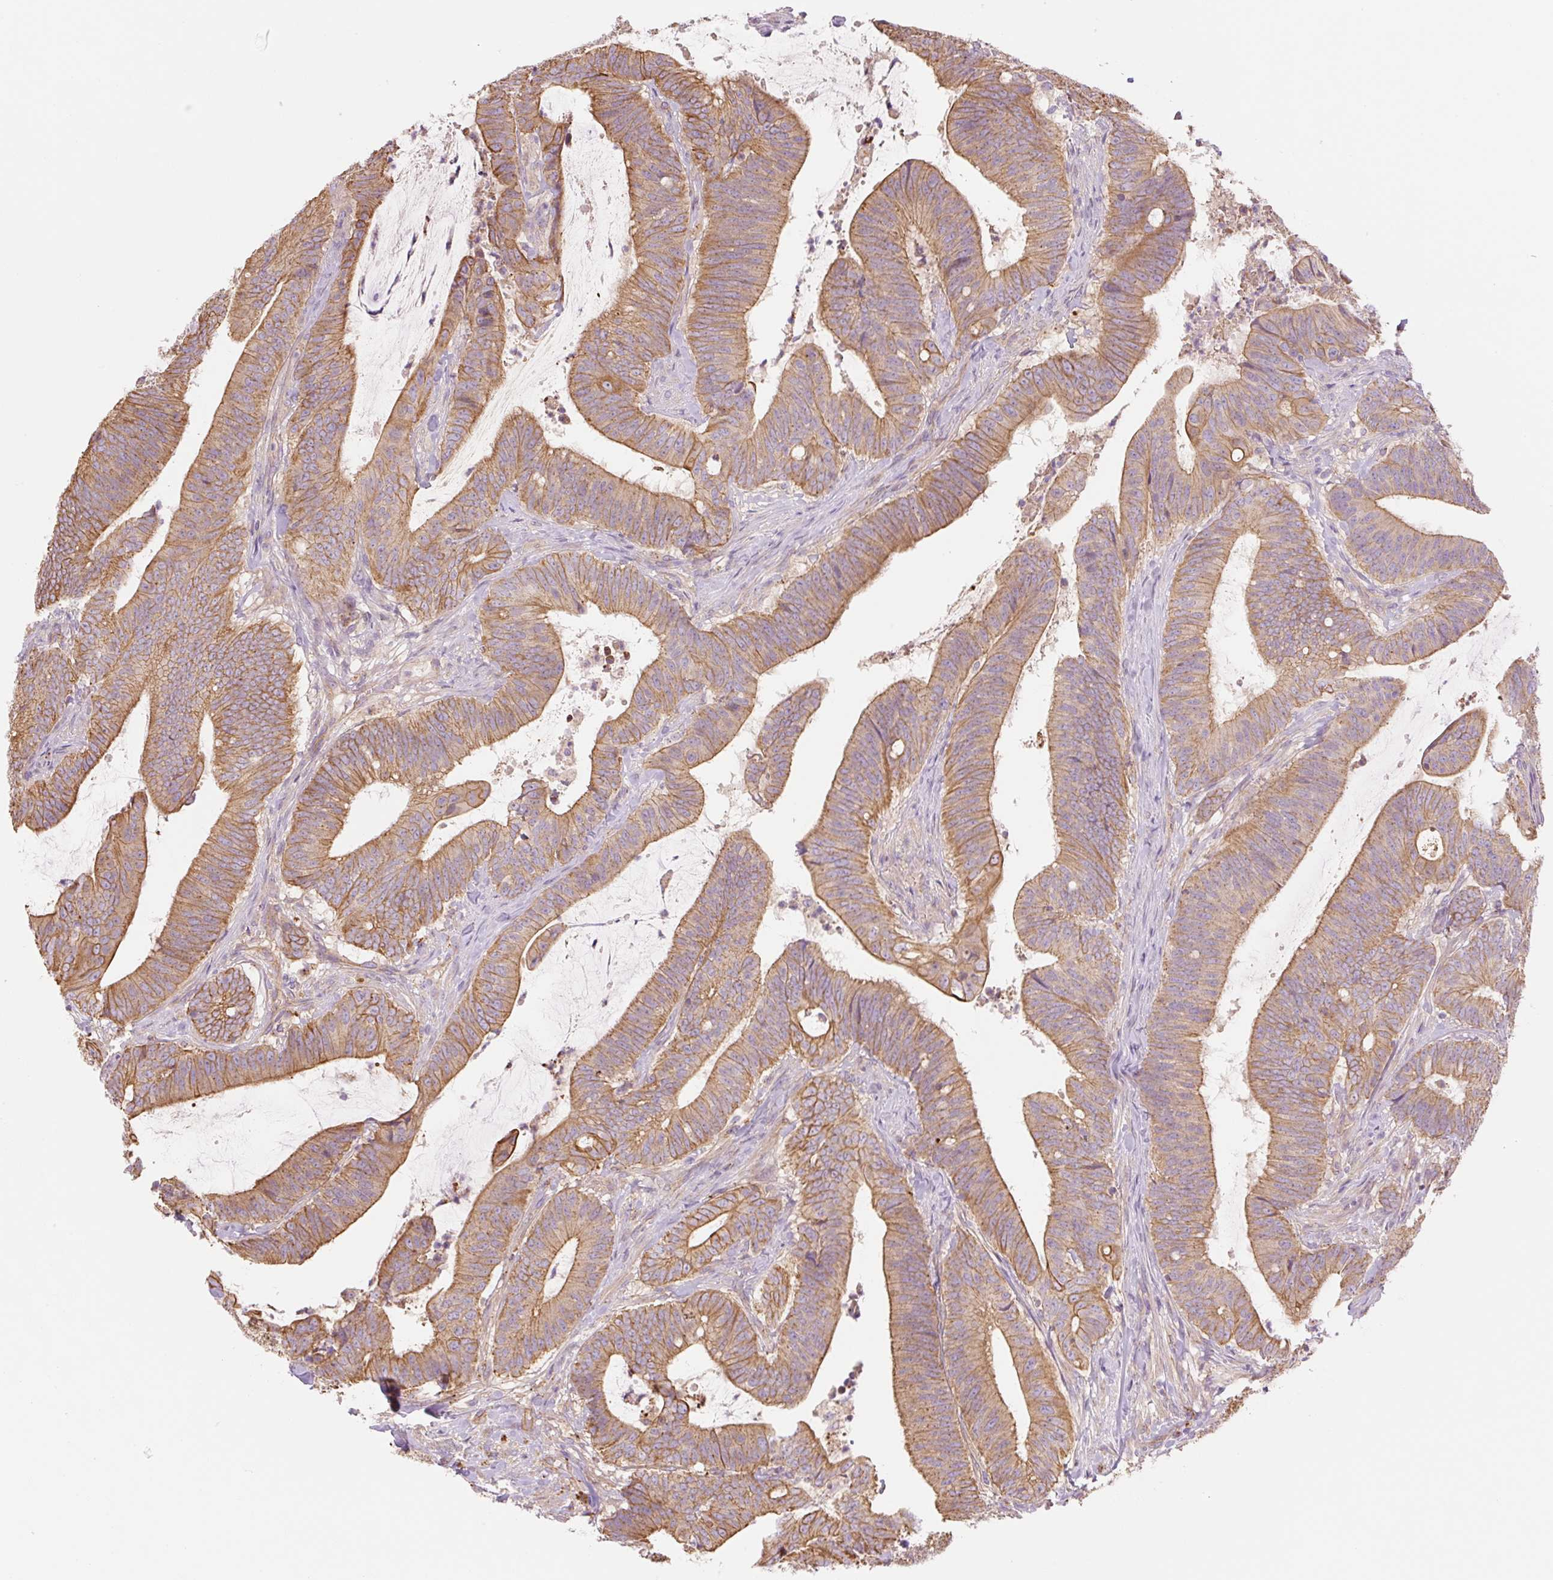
{"staining": {"intensity": "moderate", "quantity": ">75%", "location": "cytoplasmic/membranous"}, "tissue": "colorectal cancer", "cell_type": "Tumor cells", "image_type": "cancer", "snomed": [{"axis": "morphology", "description": "Adenocarcinoma, NOS"}, {"axis": "topography", "description": "Colon"}], "caption": "Immunohistochemical staining of colorectal cancer demonstrates medium levels of moderate cytoplasmic/membranous protein positivity in about >75% of tumor cells.", "gene": "NLRP5", "patient": {"sex": "female", "age": 43}}